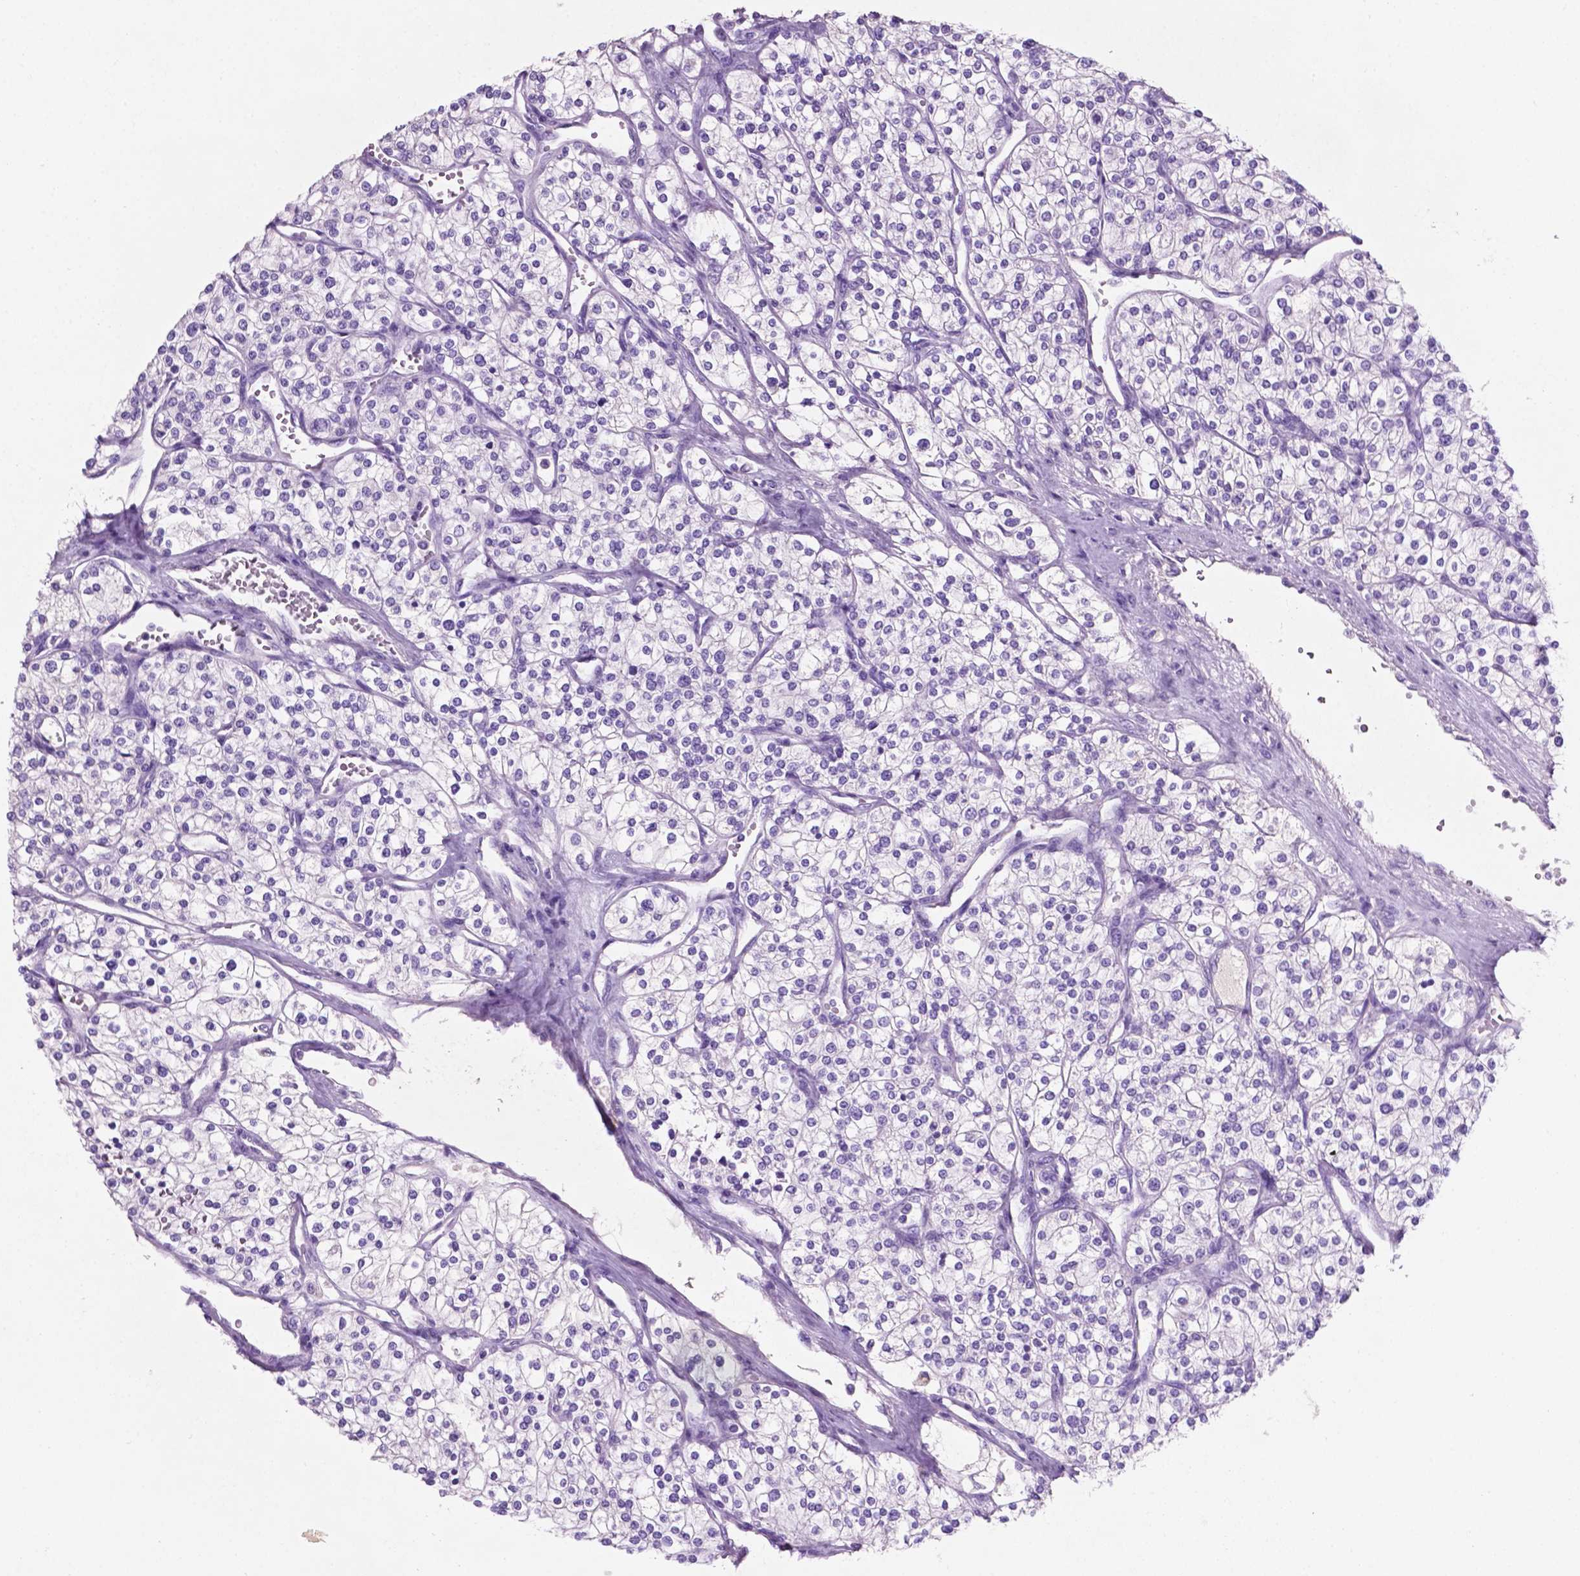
{"staining": {"intensity": "negative", "quantity": "none", "location": "none"}, "tissue": "renal cancer", "cell_type": "Tumor cells", "image_type": "cancer", "snomed": [{"axis": "morphology", "description": "Adenocarcinoma, NOS"}, {"axis": "topography", "description": "Kidney"}], "caption": "Immunohistochemistry (IHC) of human renal cancer (adenocarcinoma) demonstrates no staining in tumor cells.", "gene": "POU4F1", "patient": {"sex": "male", "age": 80}}